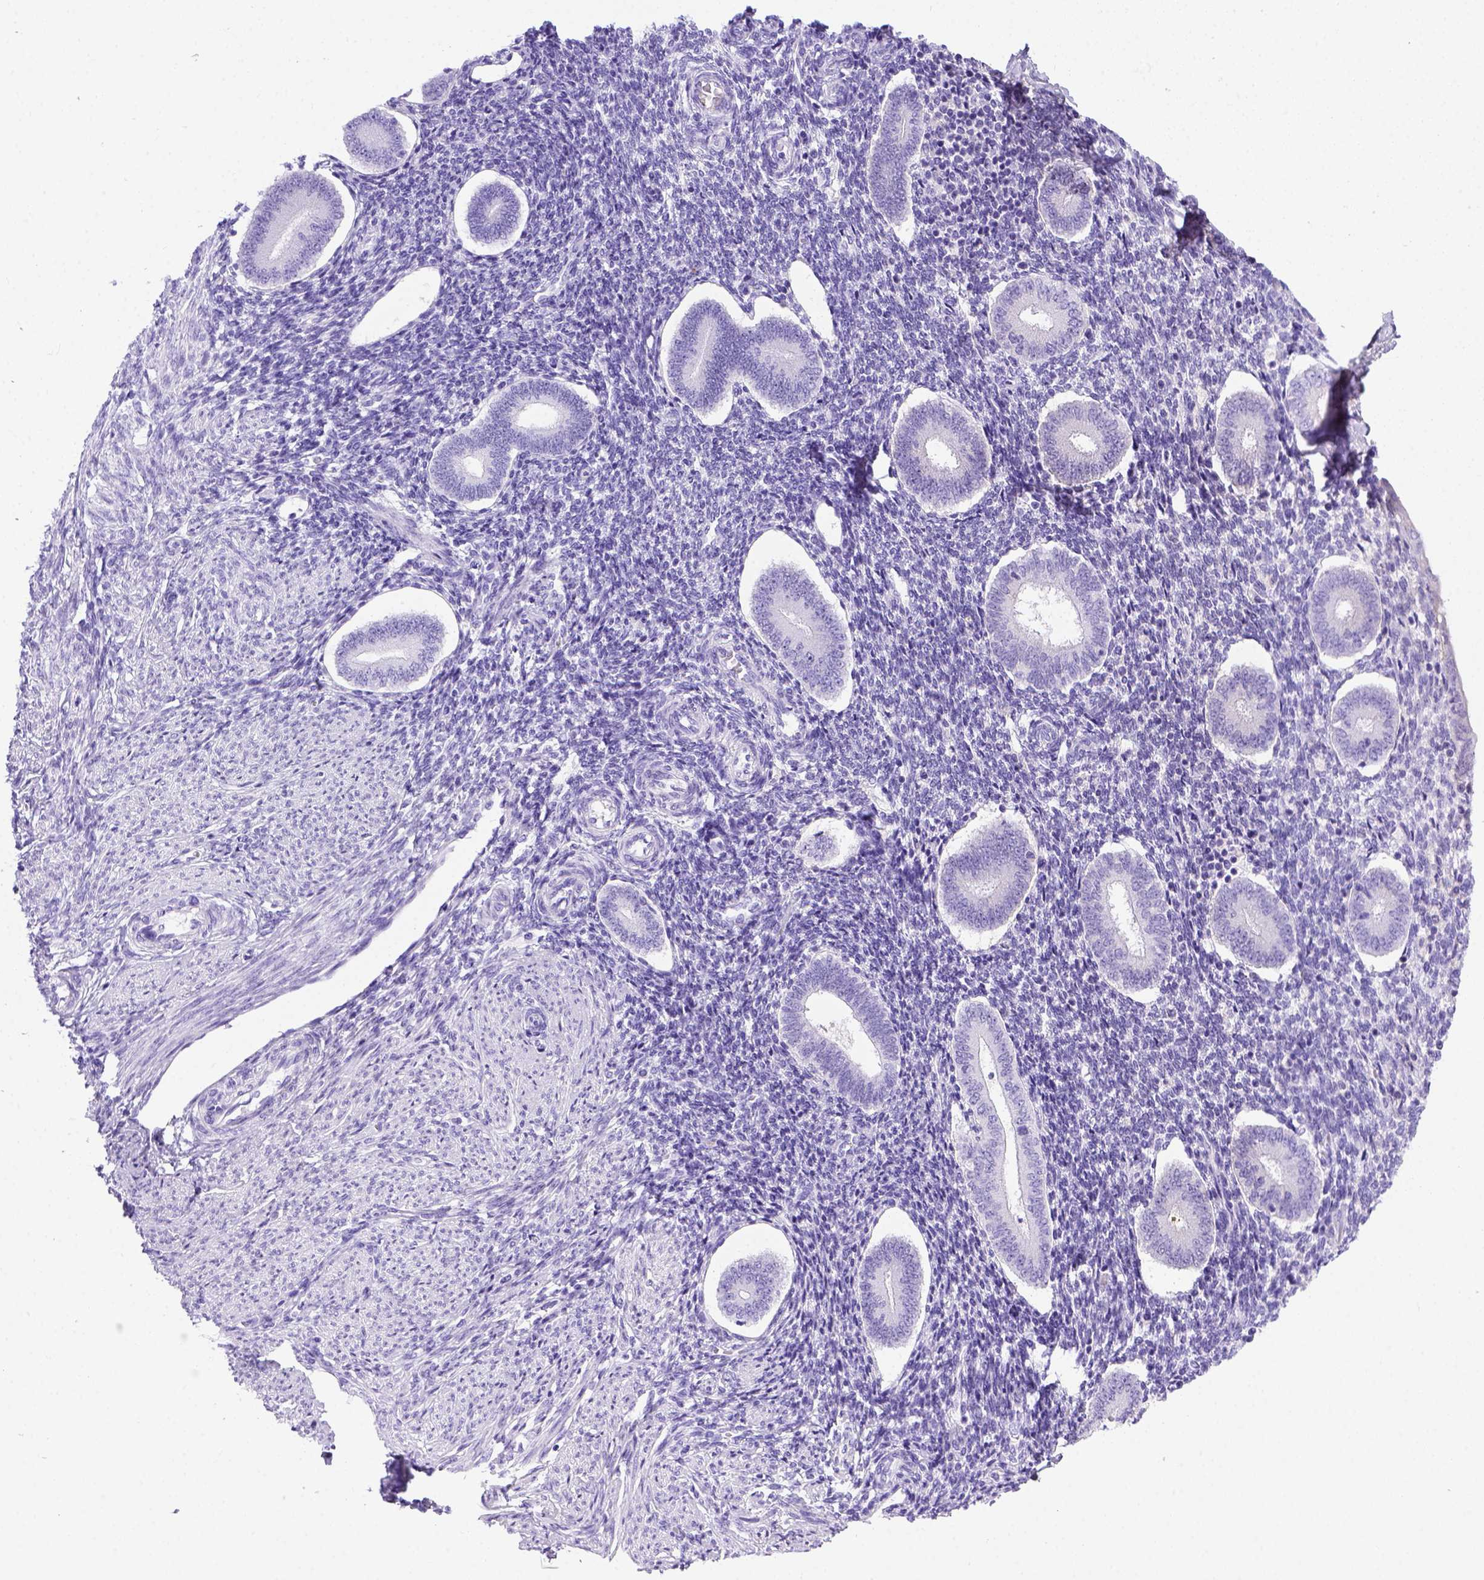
{"staining": {"intensity": "negative", "quantity": "none", "location": "none"}, "tissue": "endometrium", "cell_type": "Cells in endometrial stroma", "image_type": "normal", "snomed": [{"axis": "morphology", "description": "Normal tissue, NOS"}, {"axis": "topography", "description": "Endometrium"}], "caption": "Human endometrium stained for a protein using immunohistochemistry demonstrates no expression in cells in endometrial stroma.", "gene": "ITIH4", "patient": {"sex": "female", "age": 40}}